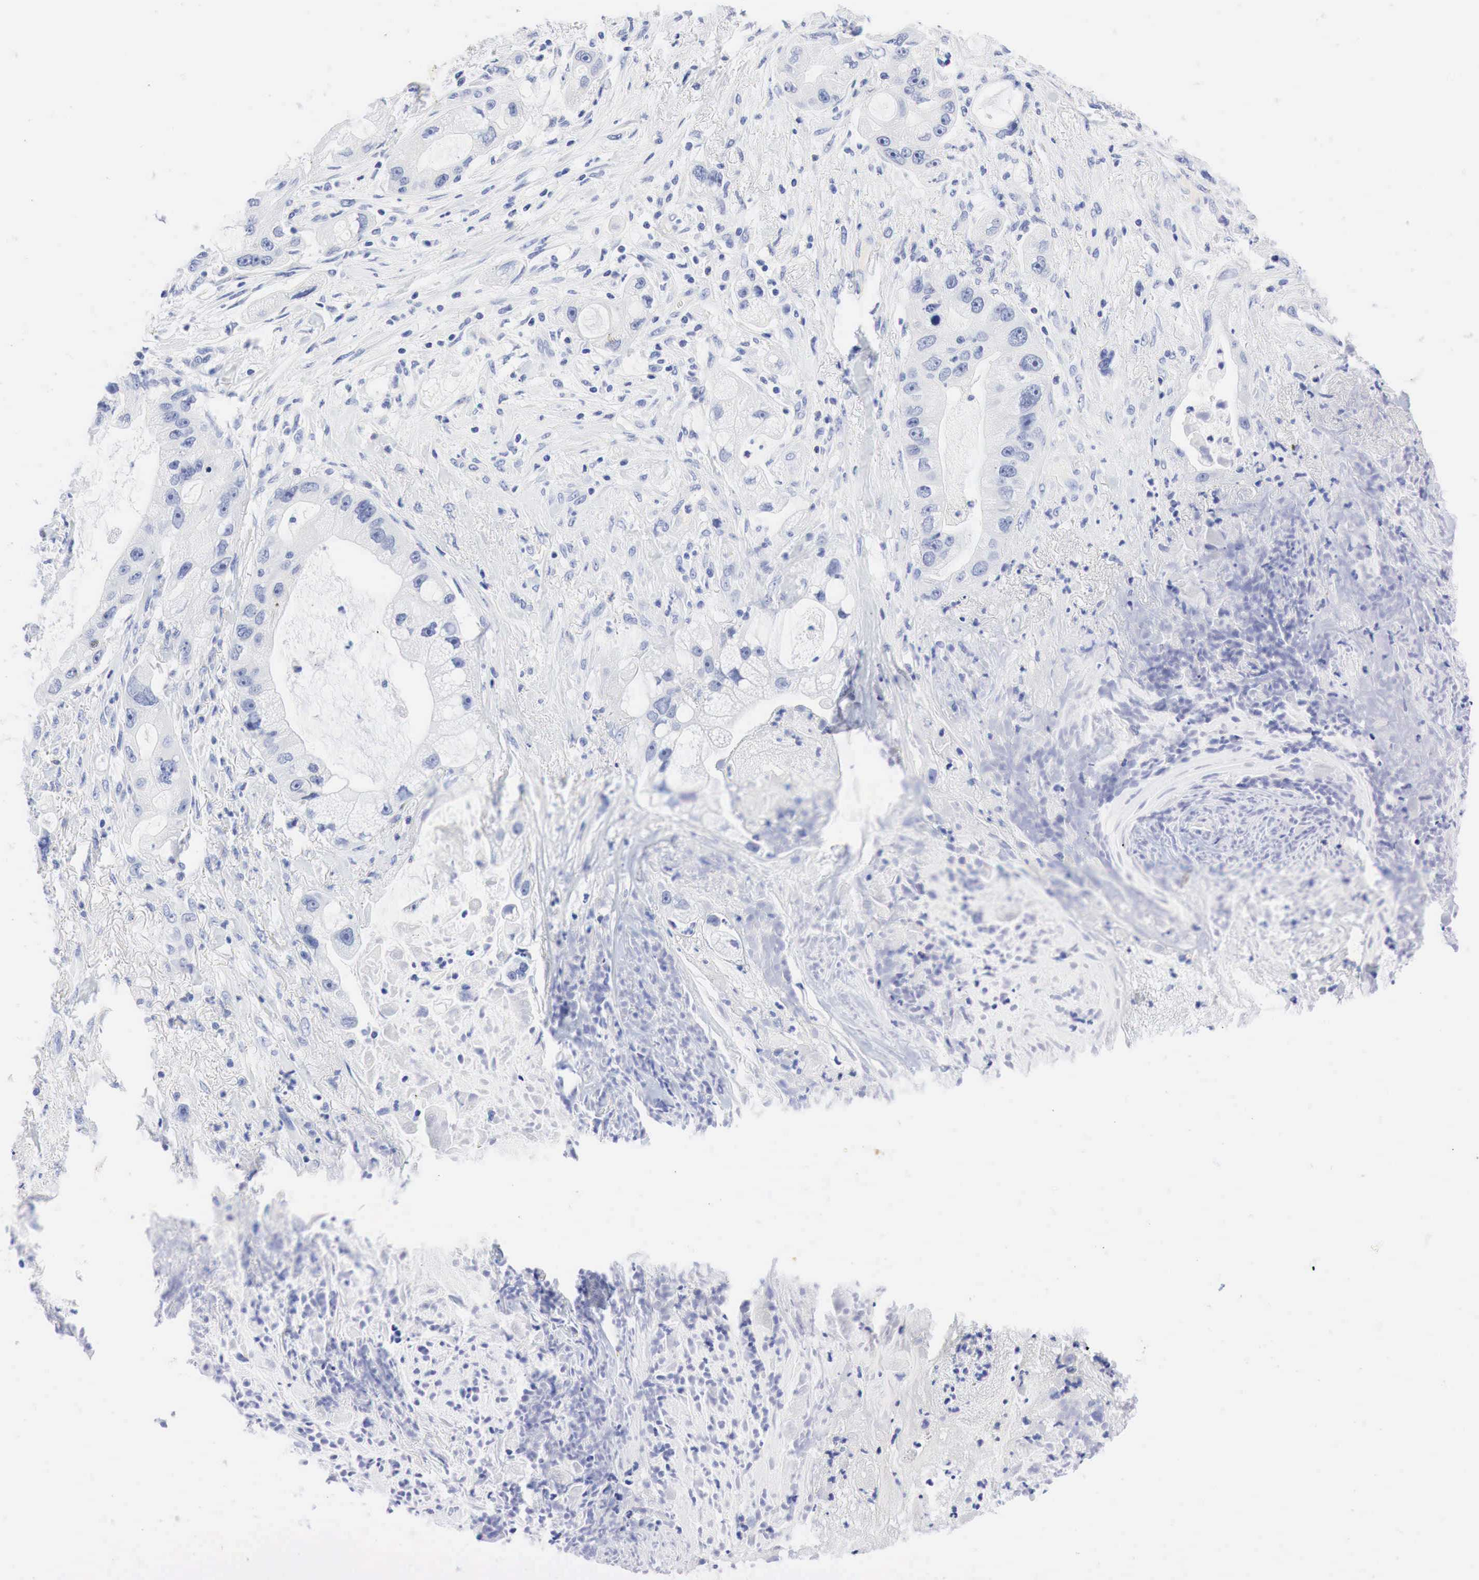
{"staining": {"intensity": "negative", "quantity": "none", "location": "none"}, "tissue": "pancreatic cancer", "cell_type": "Tumor cells", "image_type": "cancer", "snomed": [{"axis": "morphology", "description": "Adenocarcinoma, NOS"}, {"axis": "topography", "description": "Pancreas"}, {"axis": "topography", "description": "Stomach, upper"}], "caption": "This is an immunohistochemistry (IHC) micrograph of pancreatic cancer. There is no staining in tumor cells.", "gene": "NKX2-1", "patient": {"sex": "male", "age": 77}}